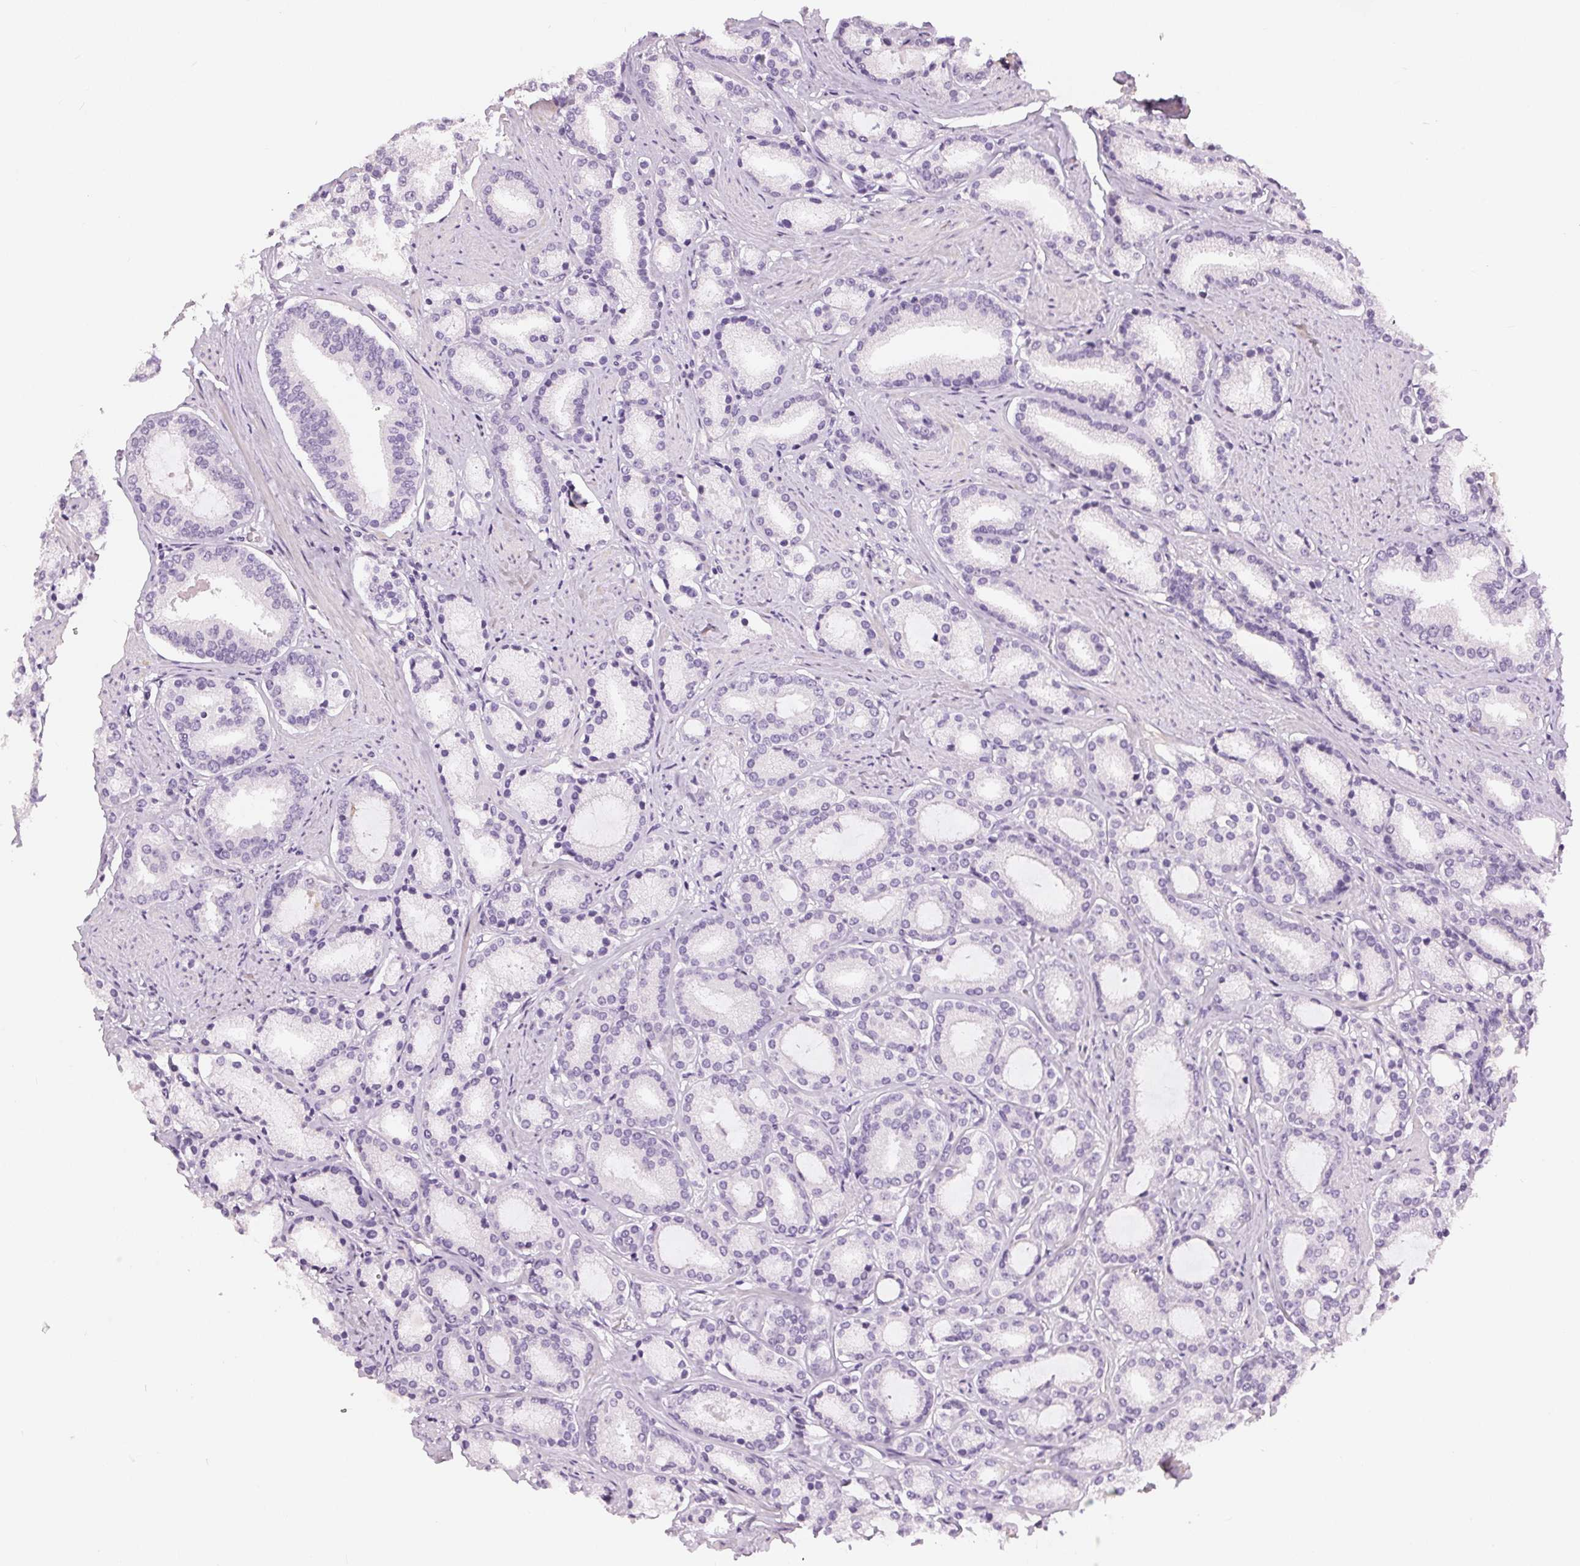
{"staining": {"intensity": "negative", "quantity": "none", "location": "none"}, "tissue": "prostate cancer", "cell_type": "Tumor cells", "image_type": "cancer", "snomed": [{"axis": "morphology", "description": "Adenocarcinoma, High grade"}, {"axis": "topography", "description": "Prostate"}], "caption": "Tumor cells are negative for protein expression in human prostate adenocarcinoma (high-grade).", "gene": "MISP", "patient": {"sex": "male", "age": 63}}